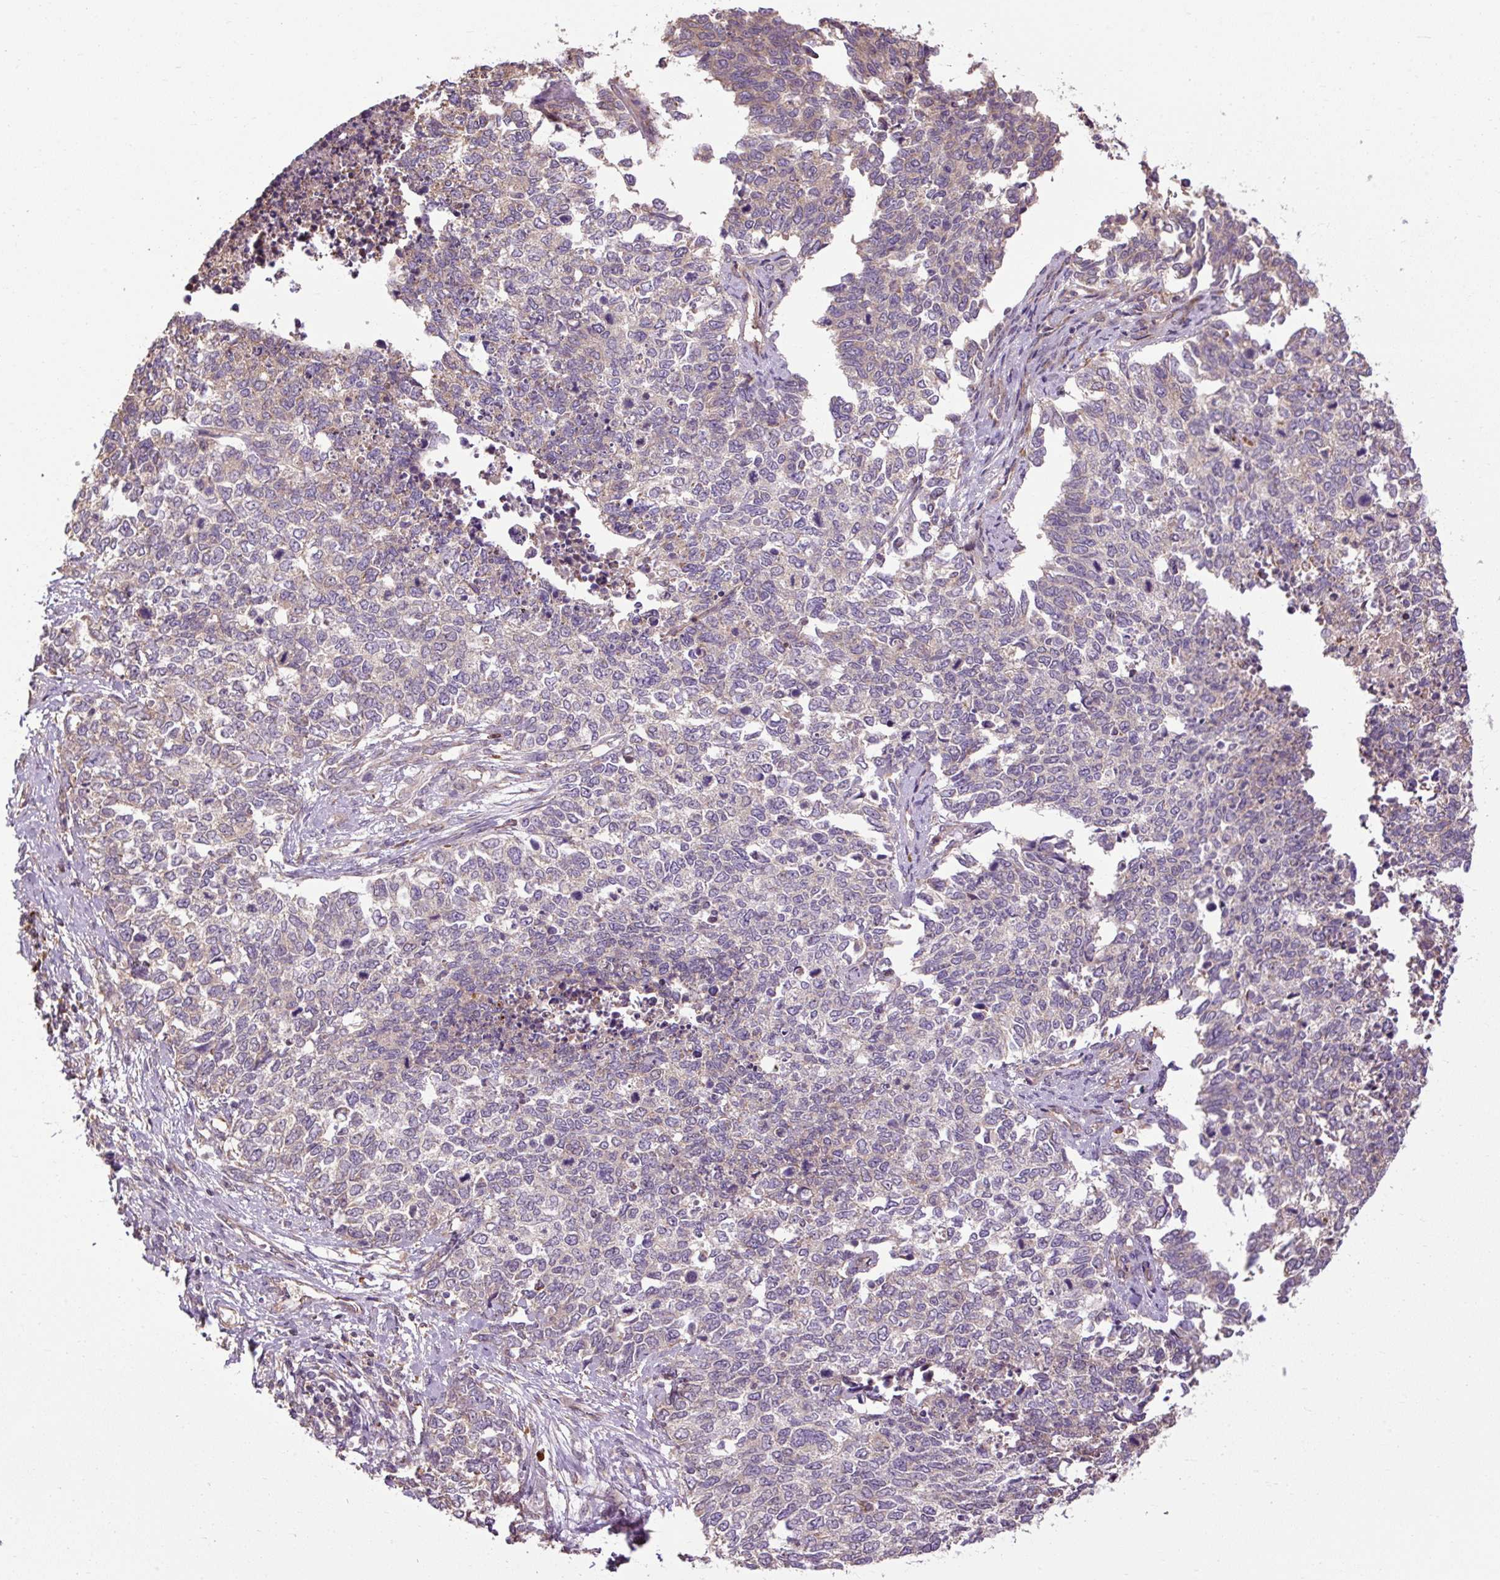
{"staining": {"intensity": "negative", "quantity": "none", "location": "none"}, "tissue": "cervical cancer", "cell_type": "Tumor cells", "image_type": "cancer", "snomed": [{"axis": "morphology", "description": "Squamous cell carcinoma, NOS"}, {"axis": "topography", "description": "Cervix"}], "caption": "Immunohistochemical staining of cervical cancer reveals no significant expression in tumor cells.", "gene": "FLRT1", "patient": {"sex": "female", "age": 63}}